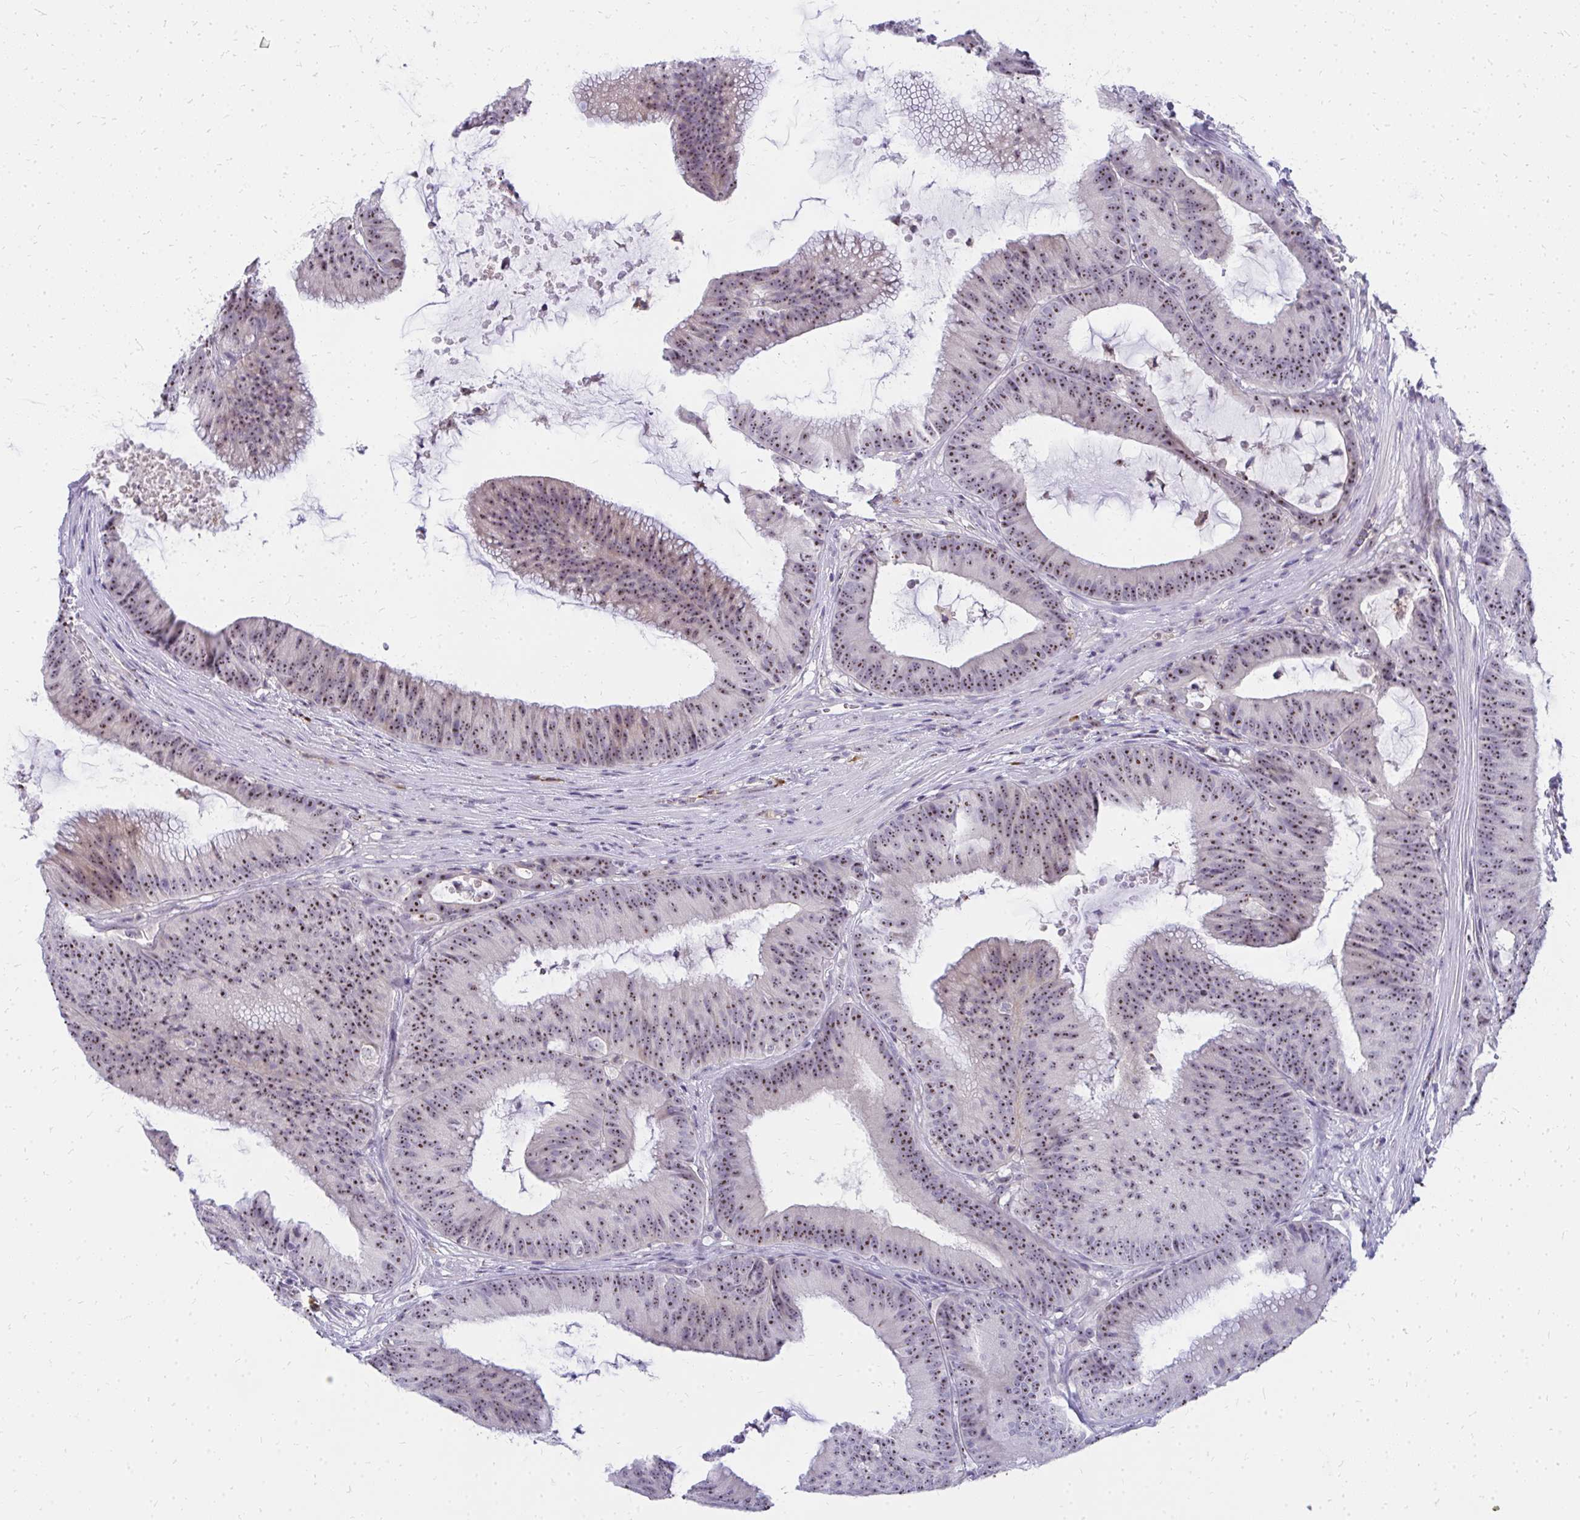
{"staining": {"intensity": "moderate", "quantity": ">75%", "location": "nuclear"}, "tissue": "colorectal cancer", "cell_type": "Tumor cells", "image_type": "cancer", "snomed": [{"axis": "morphology", "description": "Adenocarcinoma, NOS"}, {"axis": "topography", "description": "Colon"}], "caption": "IHC histopathology image of neoplastic tissue: colorectal adenocarcinoma stained using immunohistochemistry (IHC) shows medium levels of moderate protein expression localized specifically in the nuclear of tumor cells, appearing as a nuclear brown color.", "gene": "FAM9A", "patient": {"sex": "female", "age": 78}}